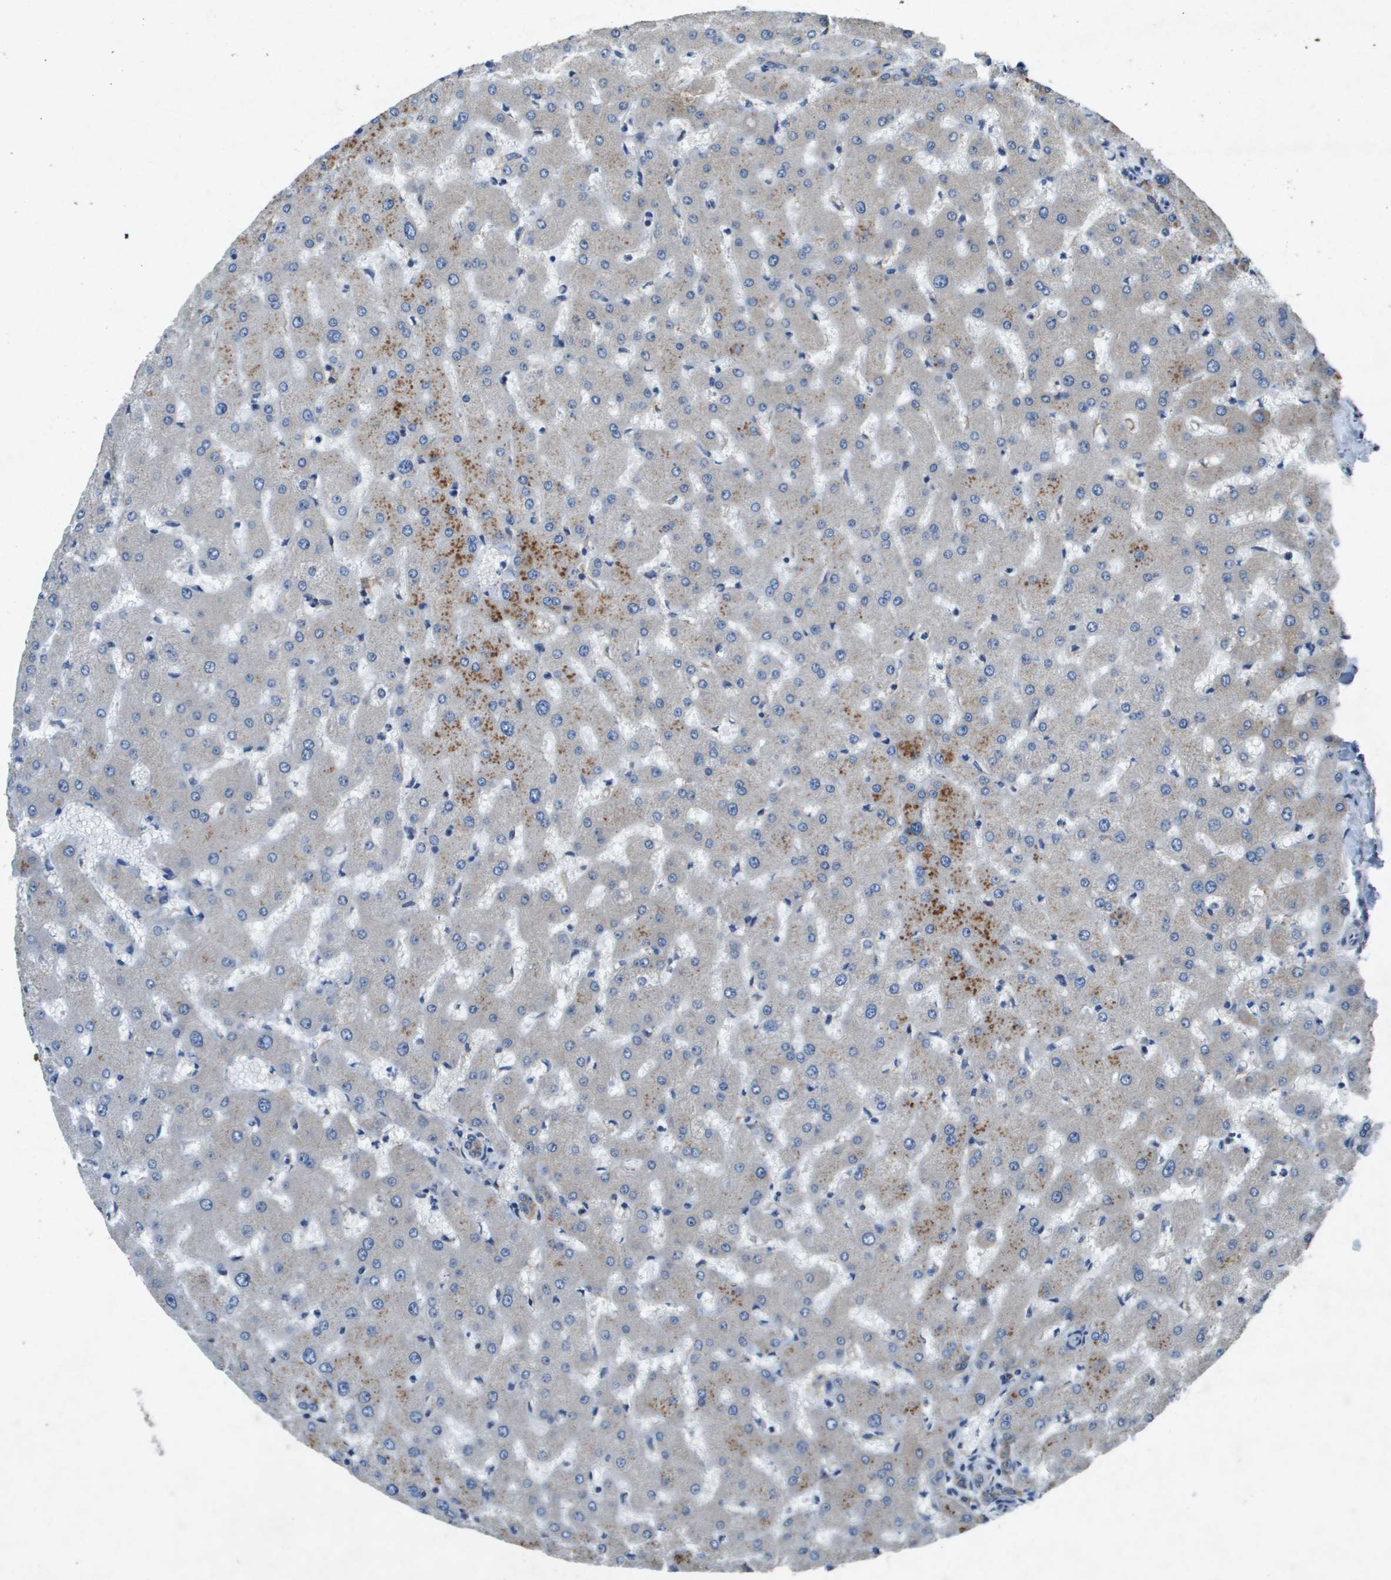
{"staining": {"intensity": "weak", "quantity": ">75%", "location": "cytoplasmic/membranous"}, "tissue": "liver", "cell_type": "Cholangiocytes", "image_type": "normal", "snomed": [{"axis": "morphology", "description": "Normal tissue, NOS"}, {"axis": "topography", "description": "Liver"}], "caption": "High-magnification brightfield microscopy of benign liver stained with DAB (3,3'-diaminobenzidine) (brown) and counterstained with hematoxylin (blue). cholangiocytes exhibit weak cytoplasmic/membranous positivity is seen in approximately>75% of cells. Using DAB (3,3'-diaminobenzidine) (brown) and hematoxylin (blue) stains, captured at high magnification using brightfield microscopy.", "gene": "PTPRT", "patient": {"sex": "female", "age": 63}}